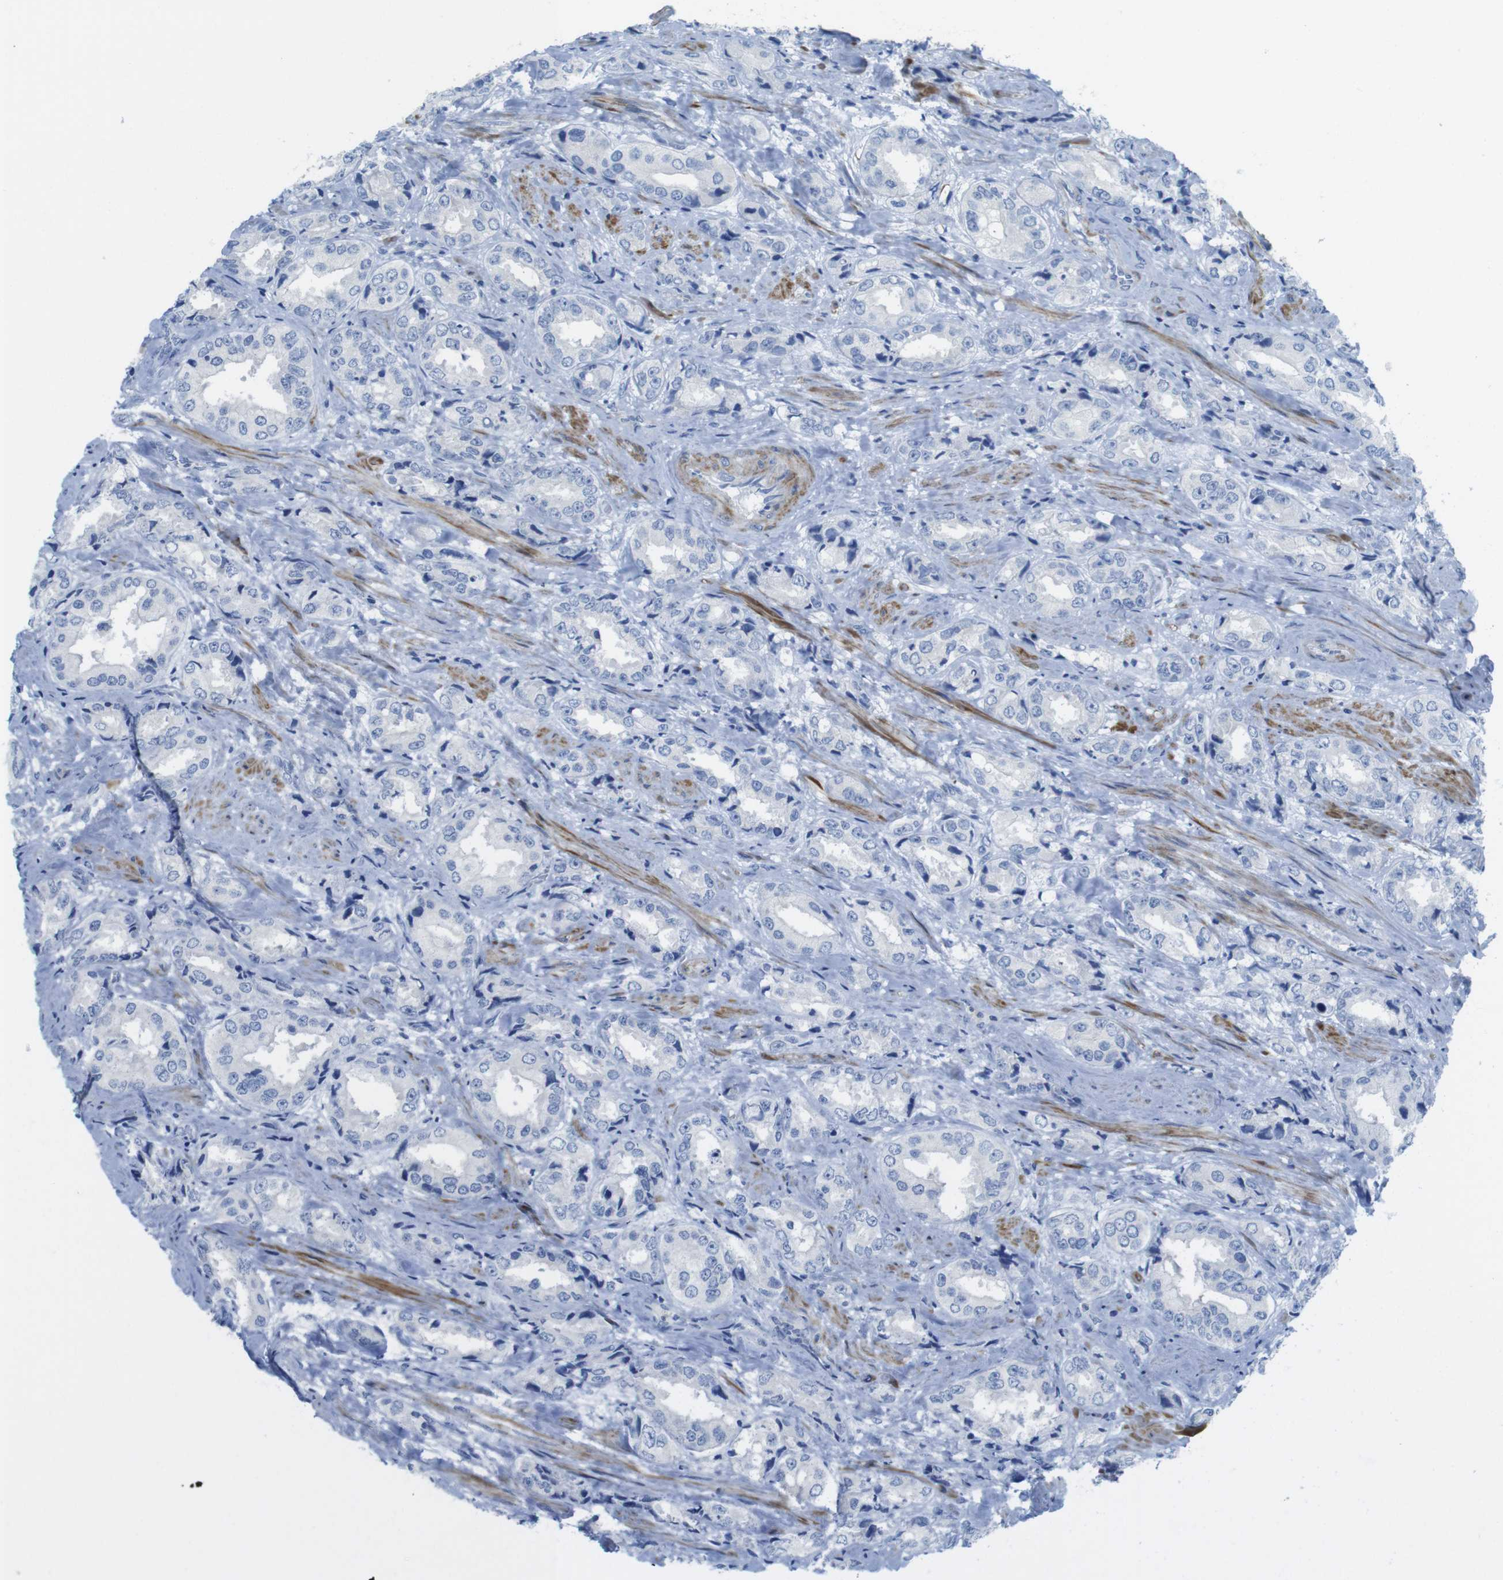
{"staining": {"intensity": "negative", "quantity": "none", "location": "none"}, "tissue": "prostate cancer", "cell_type": "Tumor cells", "image_type": "cancer", "snomed": [{"axis": "morphology", "description": "Adenocarcinoma, High grade"}, {"axis": "topography", "description": "Prostate"}], "caption": "DAB immunohistochemical staining of human adenocarcinoma (high-grade) (prostate) demonstrates no significant expression in tumor cells.", "gene": "ASIC5", "patient": {"sex": "male", "age": 61}}